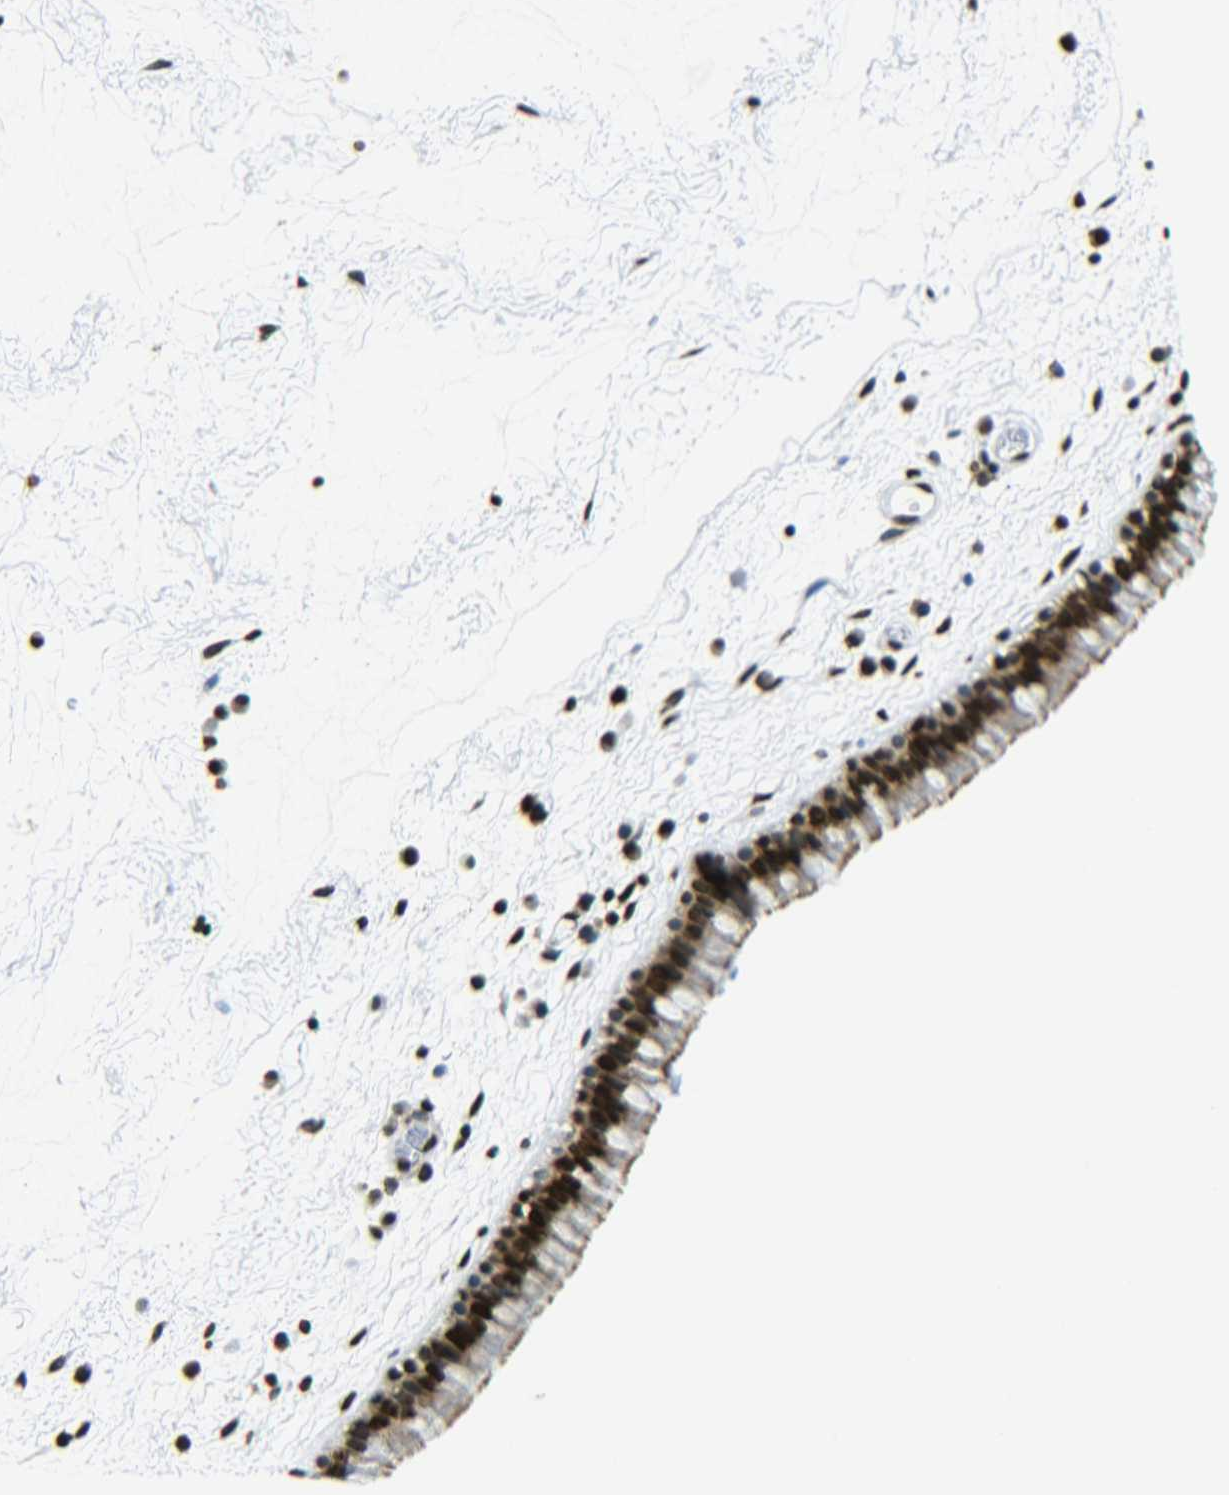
{"staining": {"intensity": "strong", "quantity": ">75%", "location": "nuclear"}, "tissue": "nasopharynx", "cell_type": "Respiratory epithelial cells", "image_type": "normal", "snomed": [{"axis": "morphology", "description": "Normal tissue, NOS"}, {"axis": "morphology", "description": "Inflammation, NOS"}, {"axis": "topography", "description": "Nasopharynx"}], "caption": "Immunohistochemical staining of normal nasopharynx displays strong nuclear protein staining in approximately >75% of respiratory epithelial cells.", "gene": "H2AX", "patient": {"sex": "male", "age": 48}}